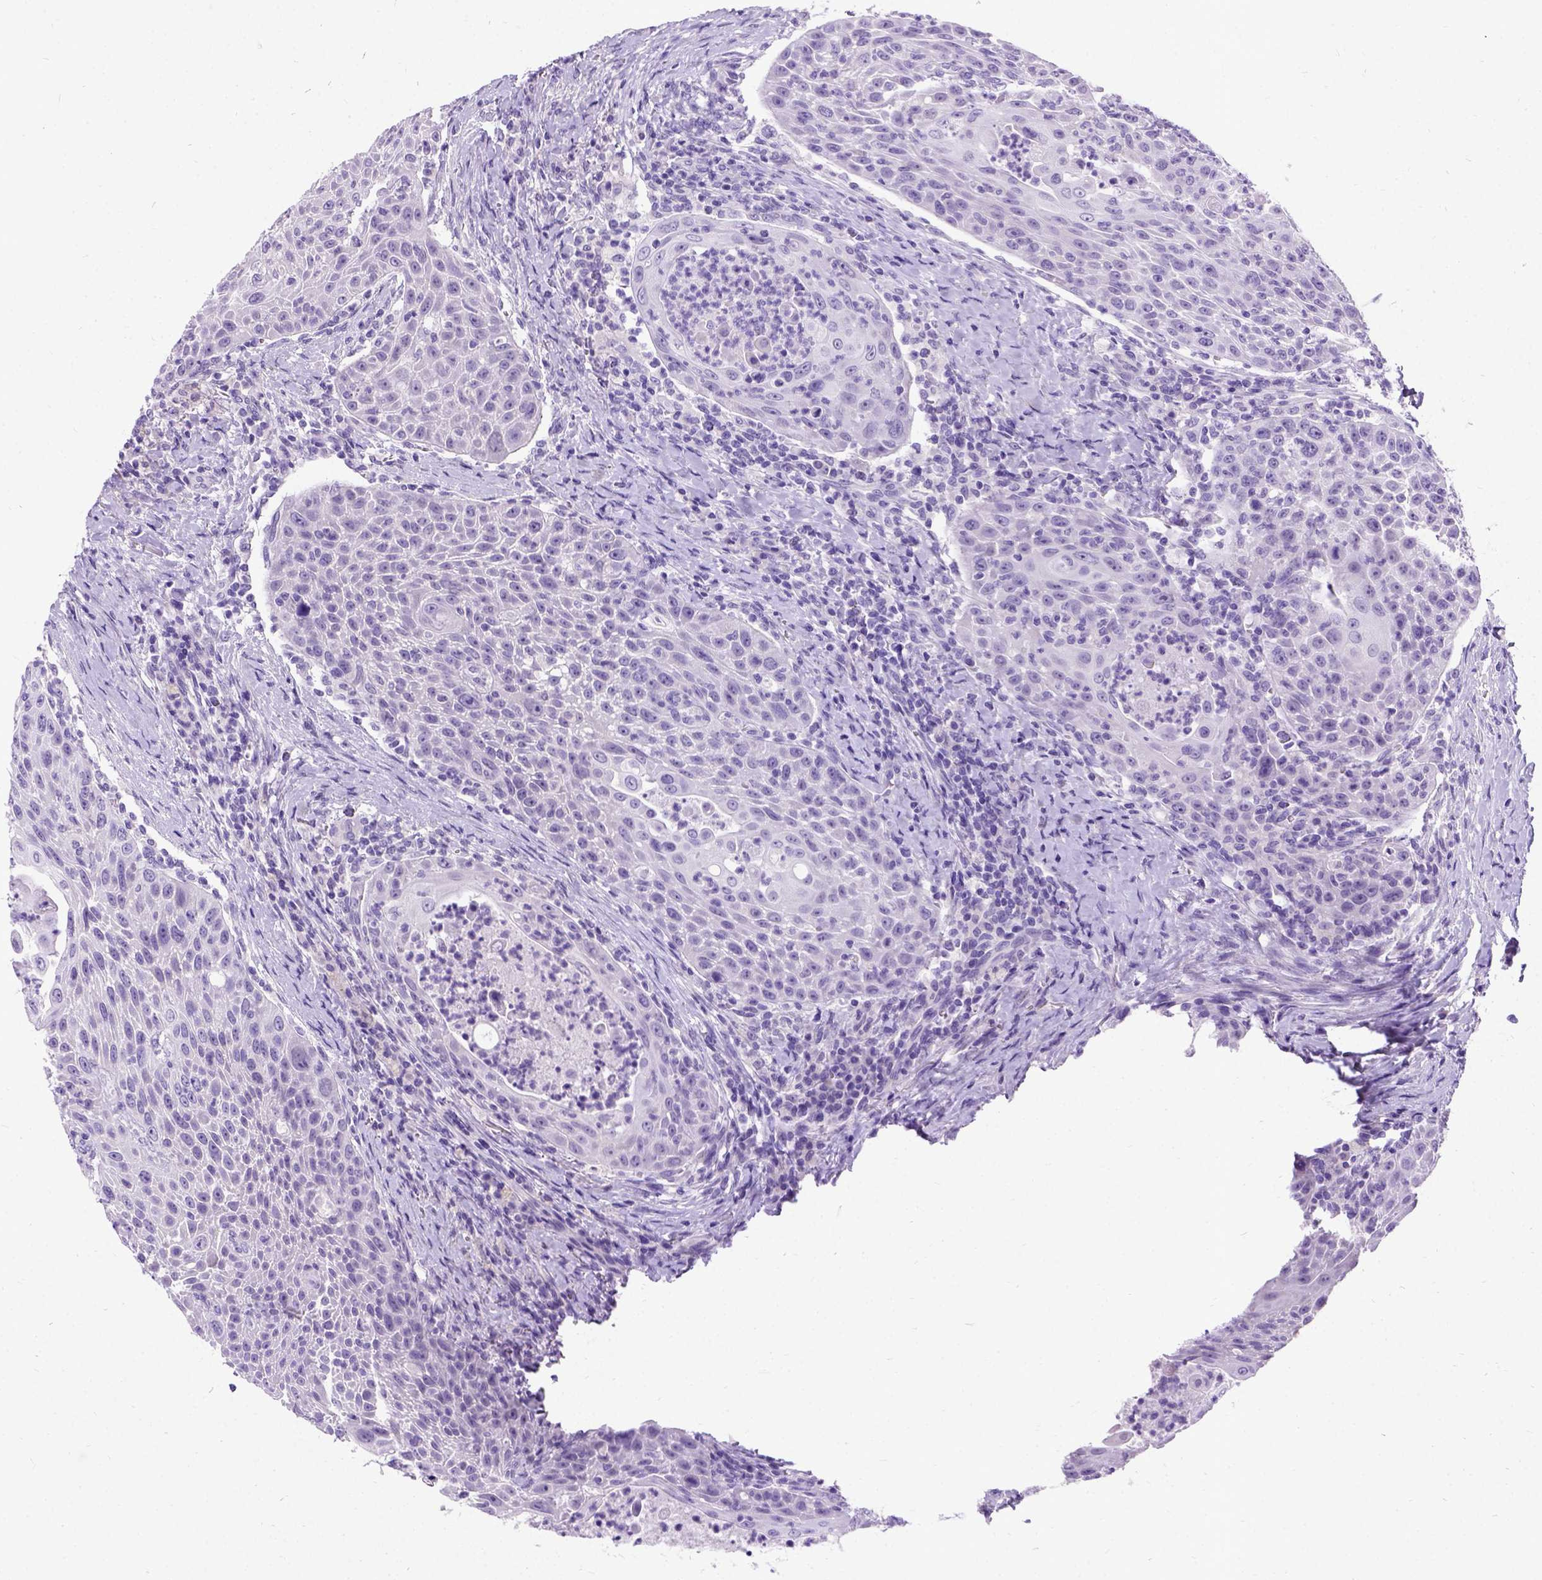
{"staining": {"intensity": "negative", "quantity": "none", "location": "none"}, "tissue": "head and neck cancer", "cell_type": "Tumor cells", "image_type": "cancer", "snomed": [{"axis": "morphology", "description": "Squamous cell carcinoma, NOS"}, {"axis": "topography", "description": "Head-Neck"}], "caption": "DAB (3,3'-diaminobenzidine) immunohistochemical staining of human head and neck cancer demonstrates no significant staining in tumor cells.", "gene": "NEUROD4", "patient": {"sex": "male", "age": 69}}